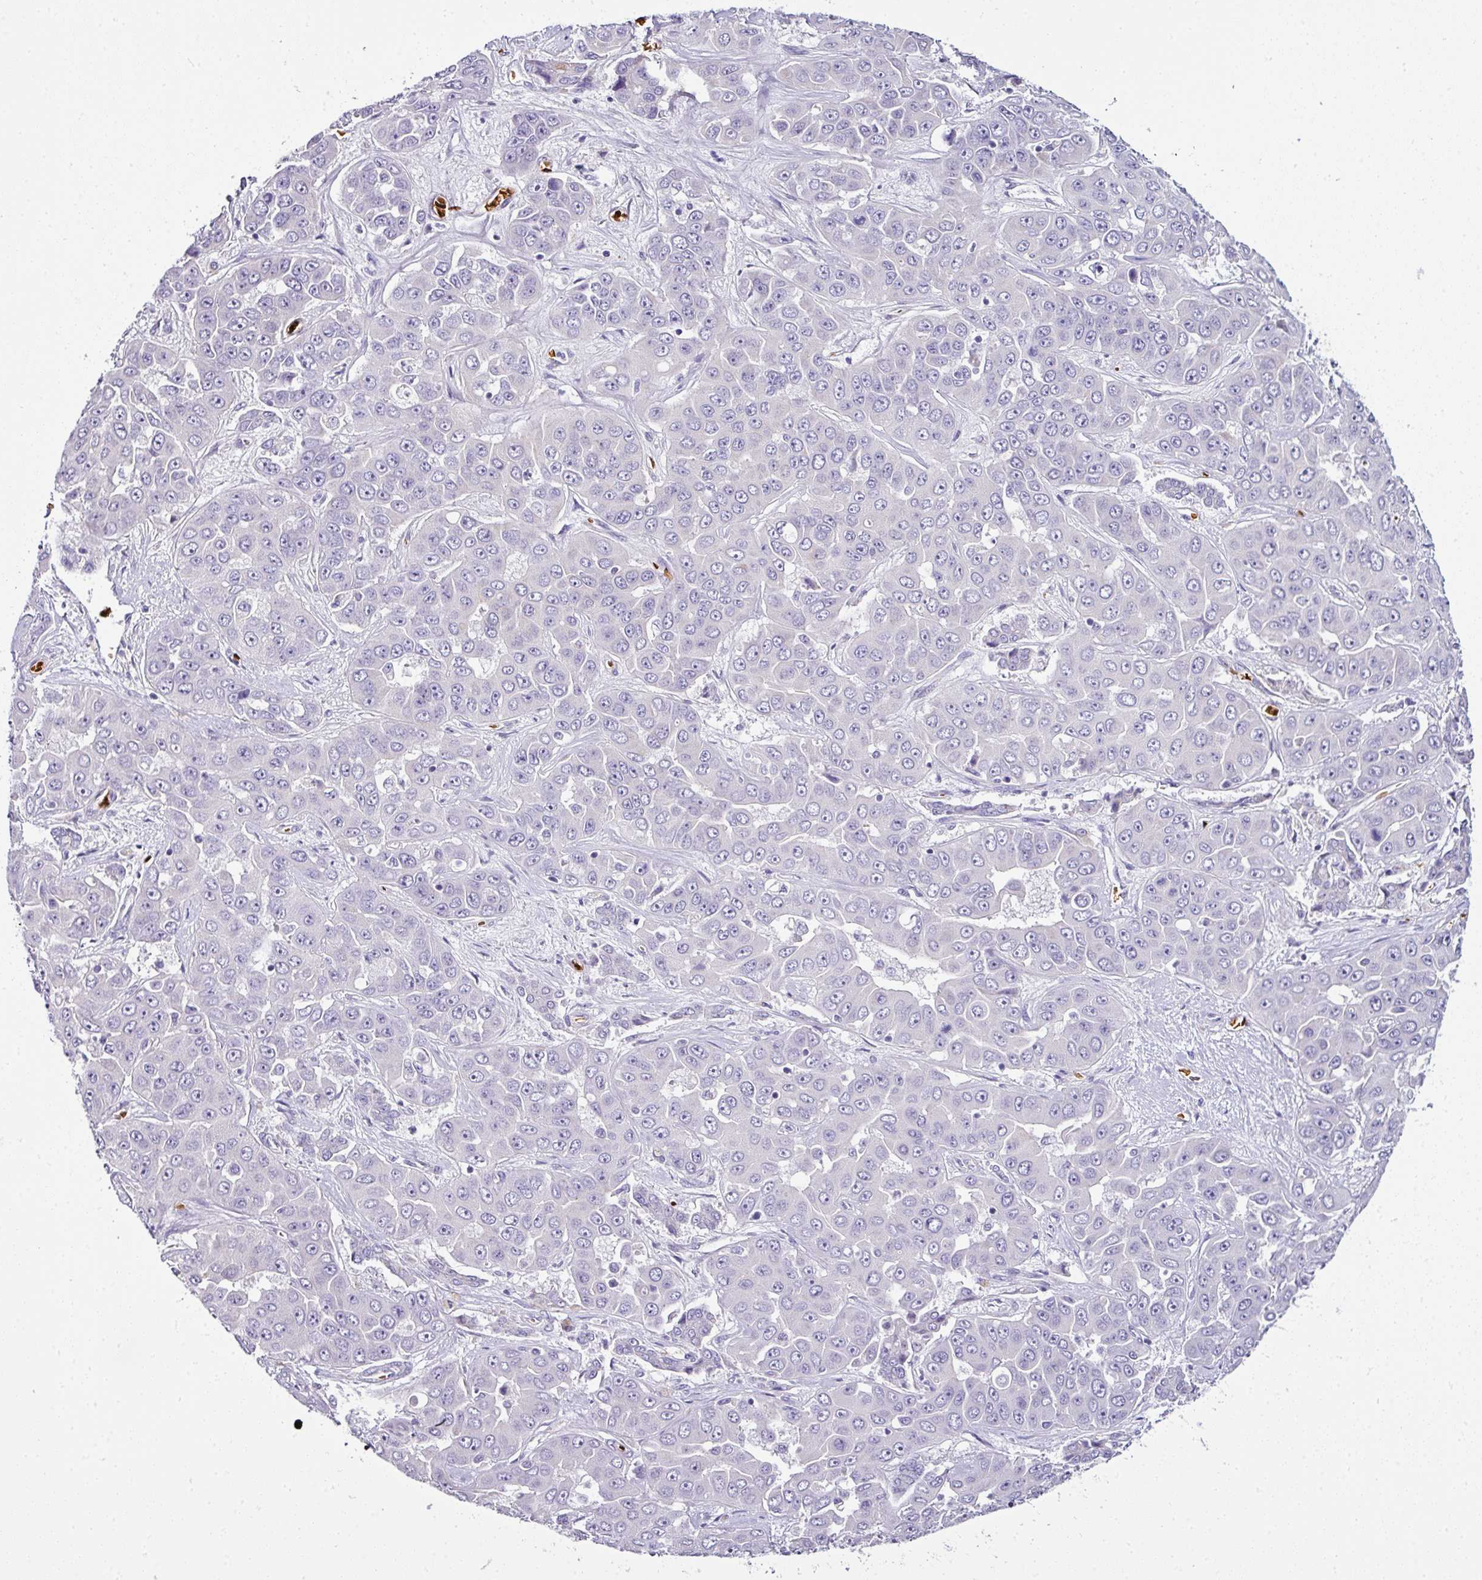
{"staining": {"intensity": "negative", "quantity": "none", "location": "none"}, "tissue": "liver cancer", "cell_type": "Tumor cells", "image_type": "cancer", "snomed": [{"axis": "morphology", "description": "Cholangiocarcinoma"}, {"axis": "topography", "description": "Liver"}], "caption": "DAB (3,3'-diaminobenzidine) immunohistochemical staining of human liver cancer (cholangiocarcinoma) exhibits no significant positivity in tumor cells. (IHC, brightfield microscopy, high magnification).", "gene": "NAPSA", "patient": {"sex": "female", "age": 52}}